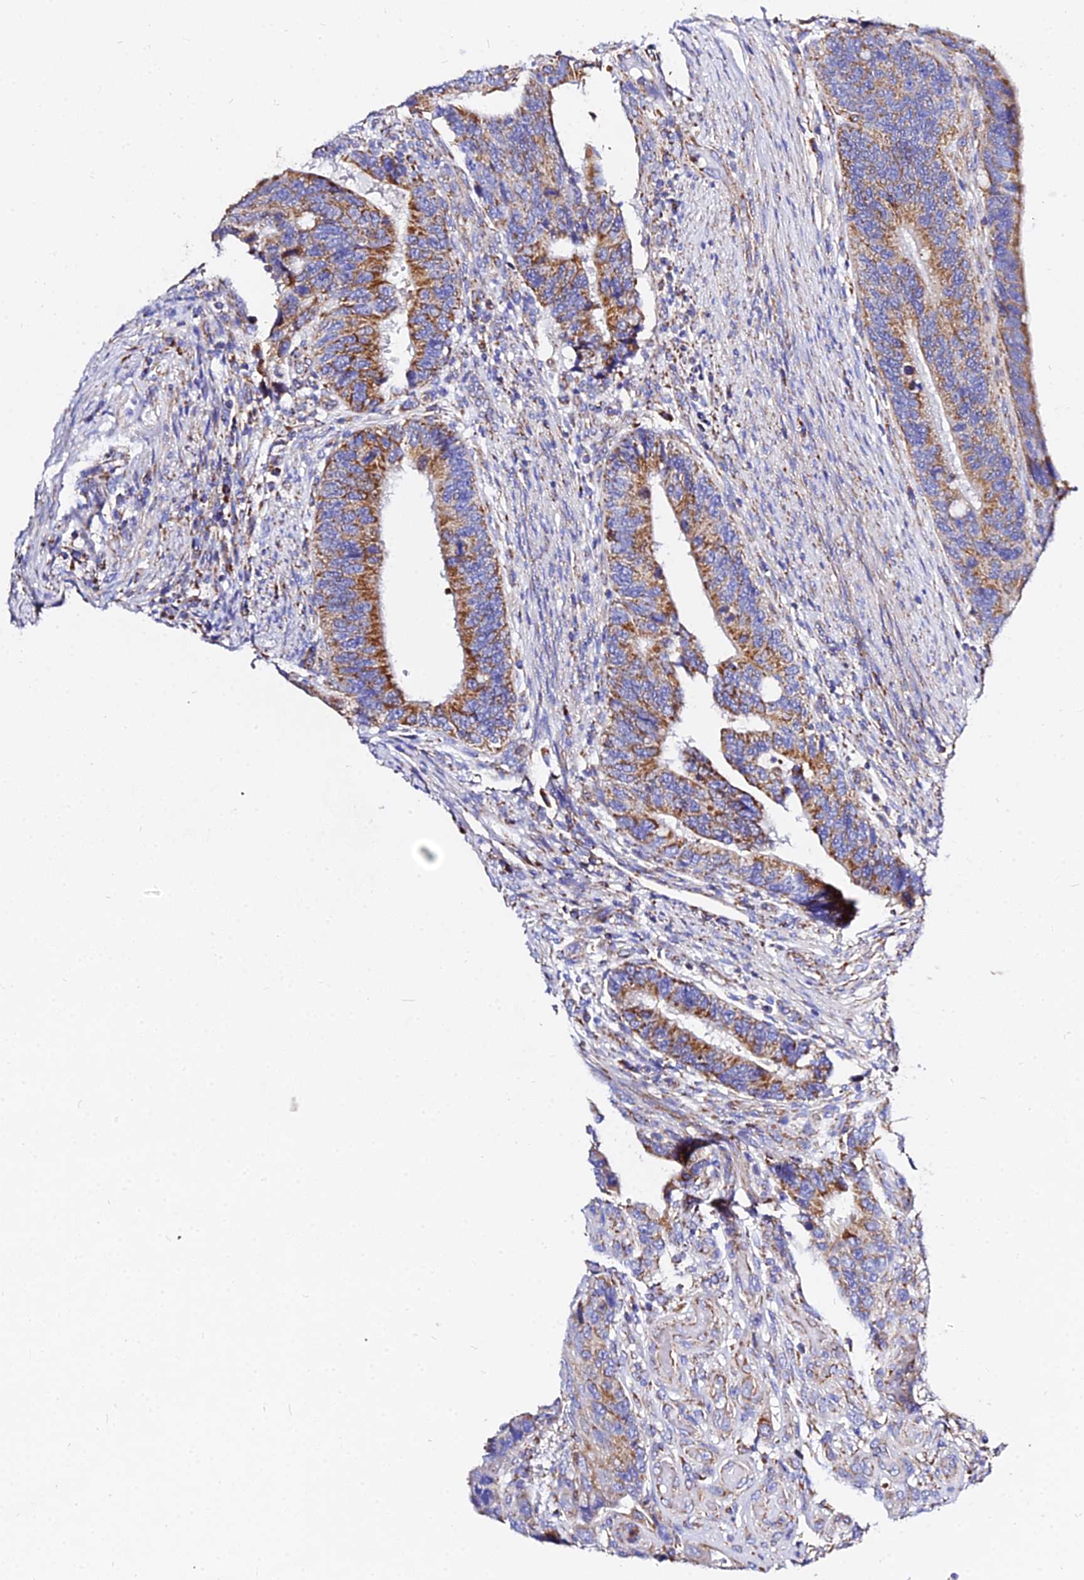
{"staining": {"intensity": "moderate", "quantity": ">75%", "location": "cytoplasmic/membranous"}, "tissue": "colorectal cancer", "cell_type": "Tumor cells", "image_type": "cancer", "snomed": [{"axis": "morphology", "description": "Adenocarcinoma, NOS"}, {"axis": "topography", "description": "Colon"}], "caption": "IHC of colorectal cancer (adenocarcinoma) displays medium levels of moderate cytoplasmic/membranous positivity in about >75% of tumor cells.", "gene": "ZNF573", "patient": {"sex": "male", "age": 87}}